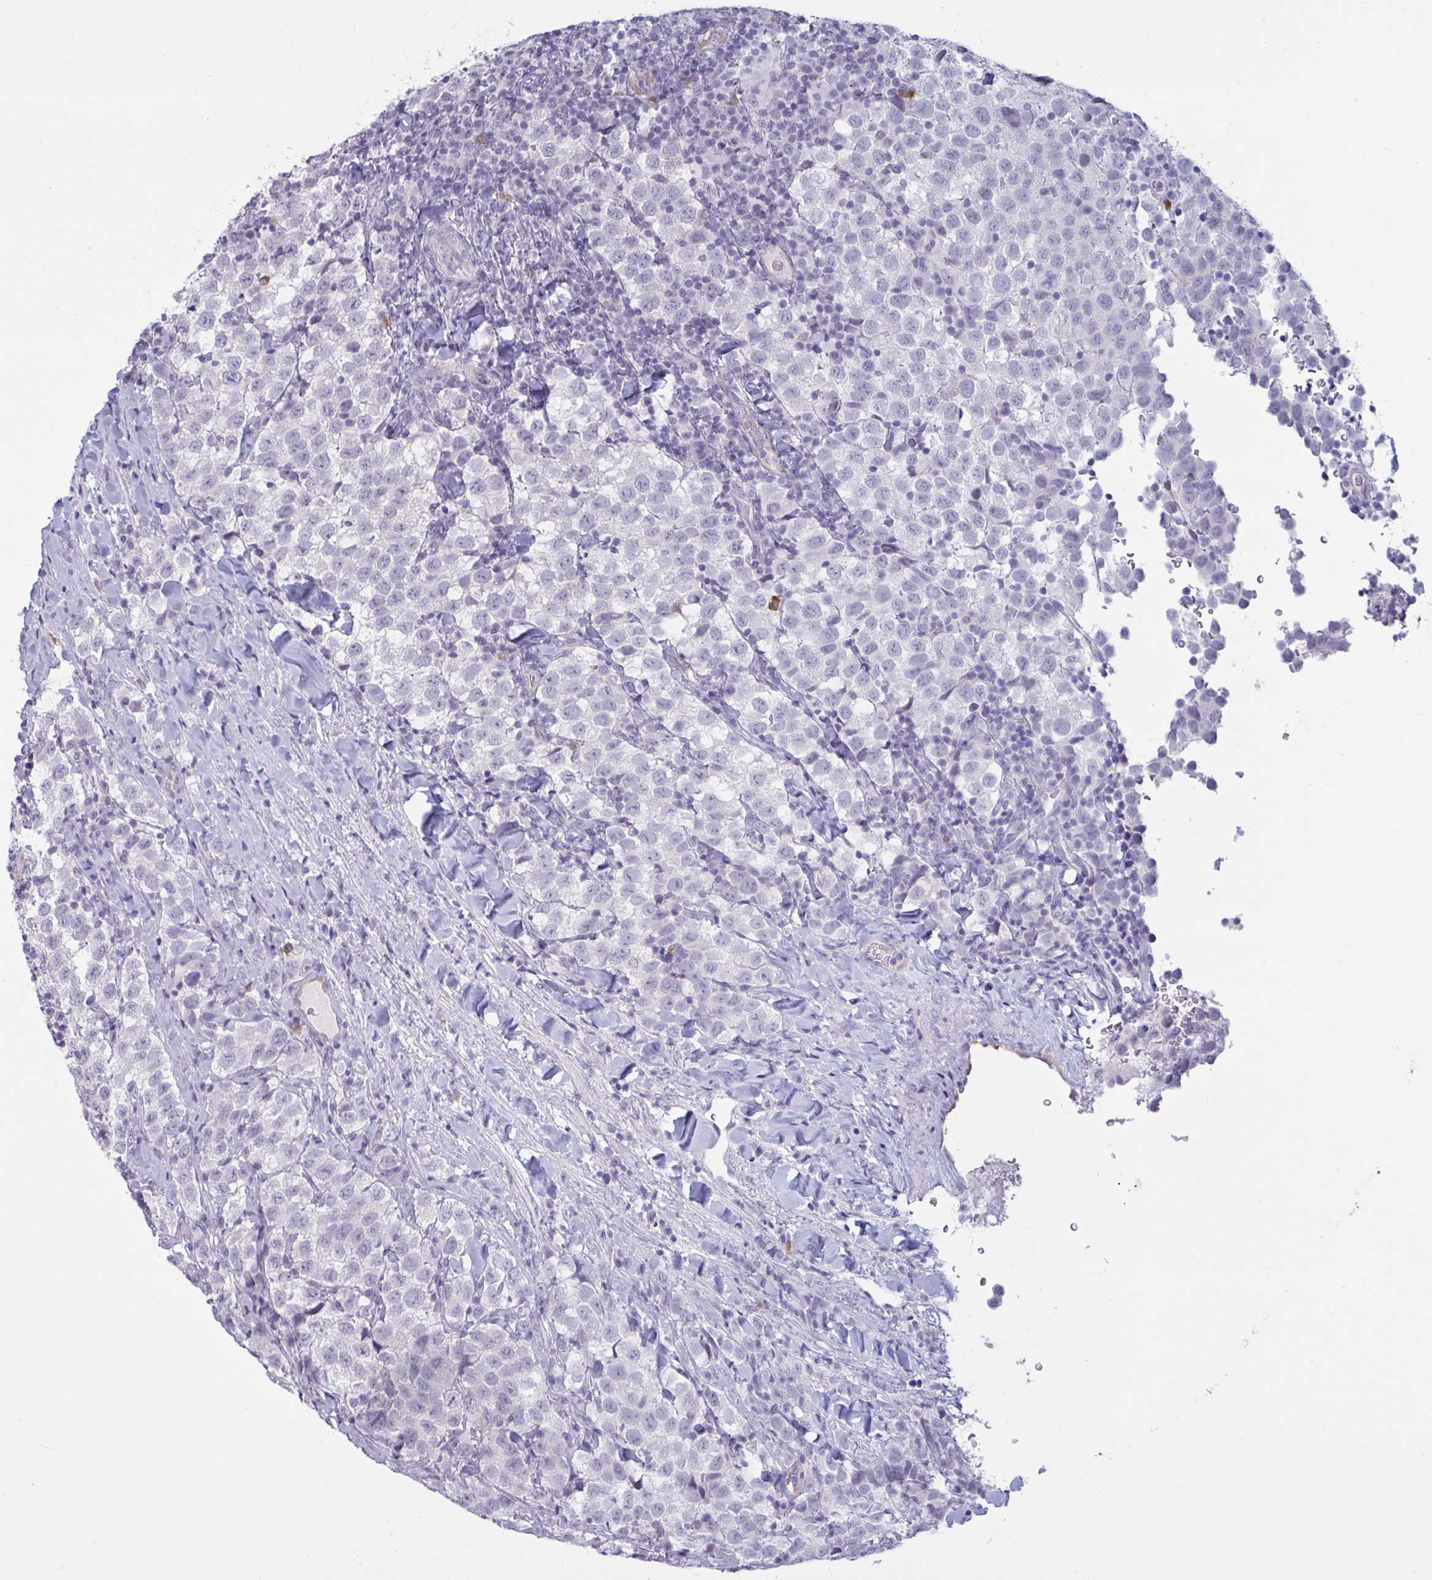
{"staining": {"intensity": "negative", "quantity": "none", "location": "none"}, "tissue": "testis cancer", "cell_type": "Tumor cells", "image_type": "cancer", "snomed": [{"axis": "morphology", "description": "Seminoma, NOS"}, {"axis": "topography", "description": "Testis"}], "caption": "Immunohistochemistry of human testis cancer displays no expression in tumor cells.", "gene": "TBC1D4", "patient": {"sex": "male", "age": 34}}